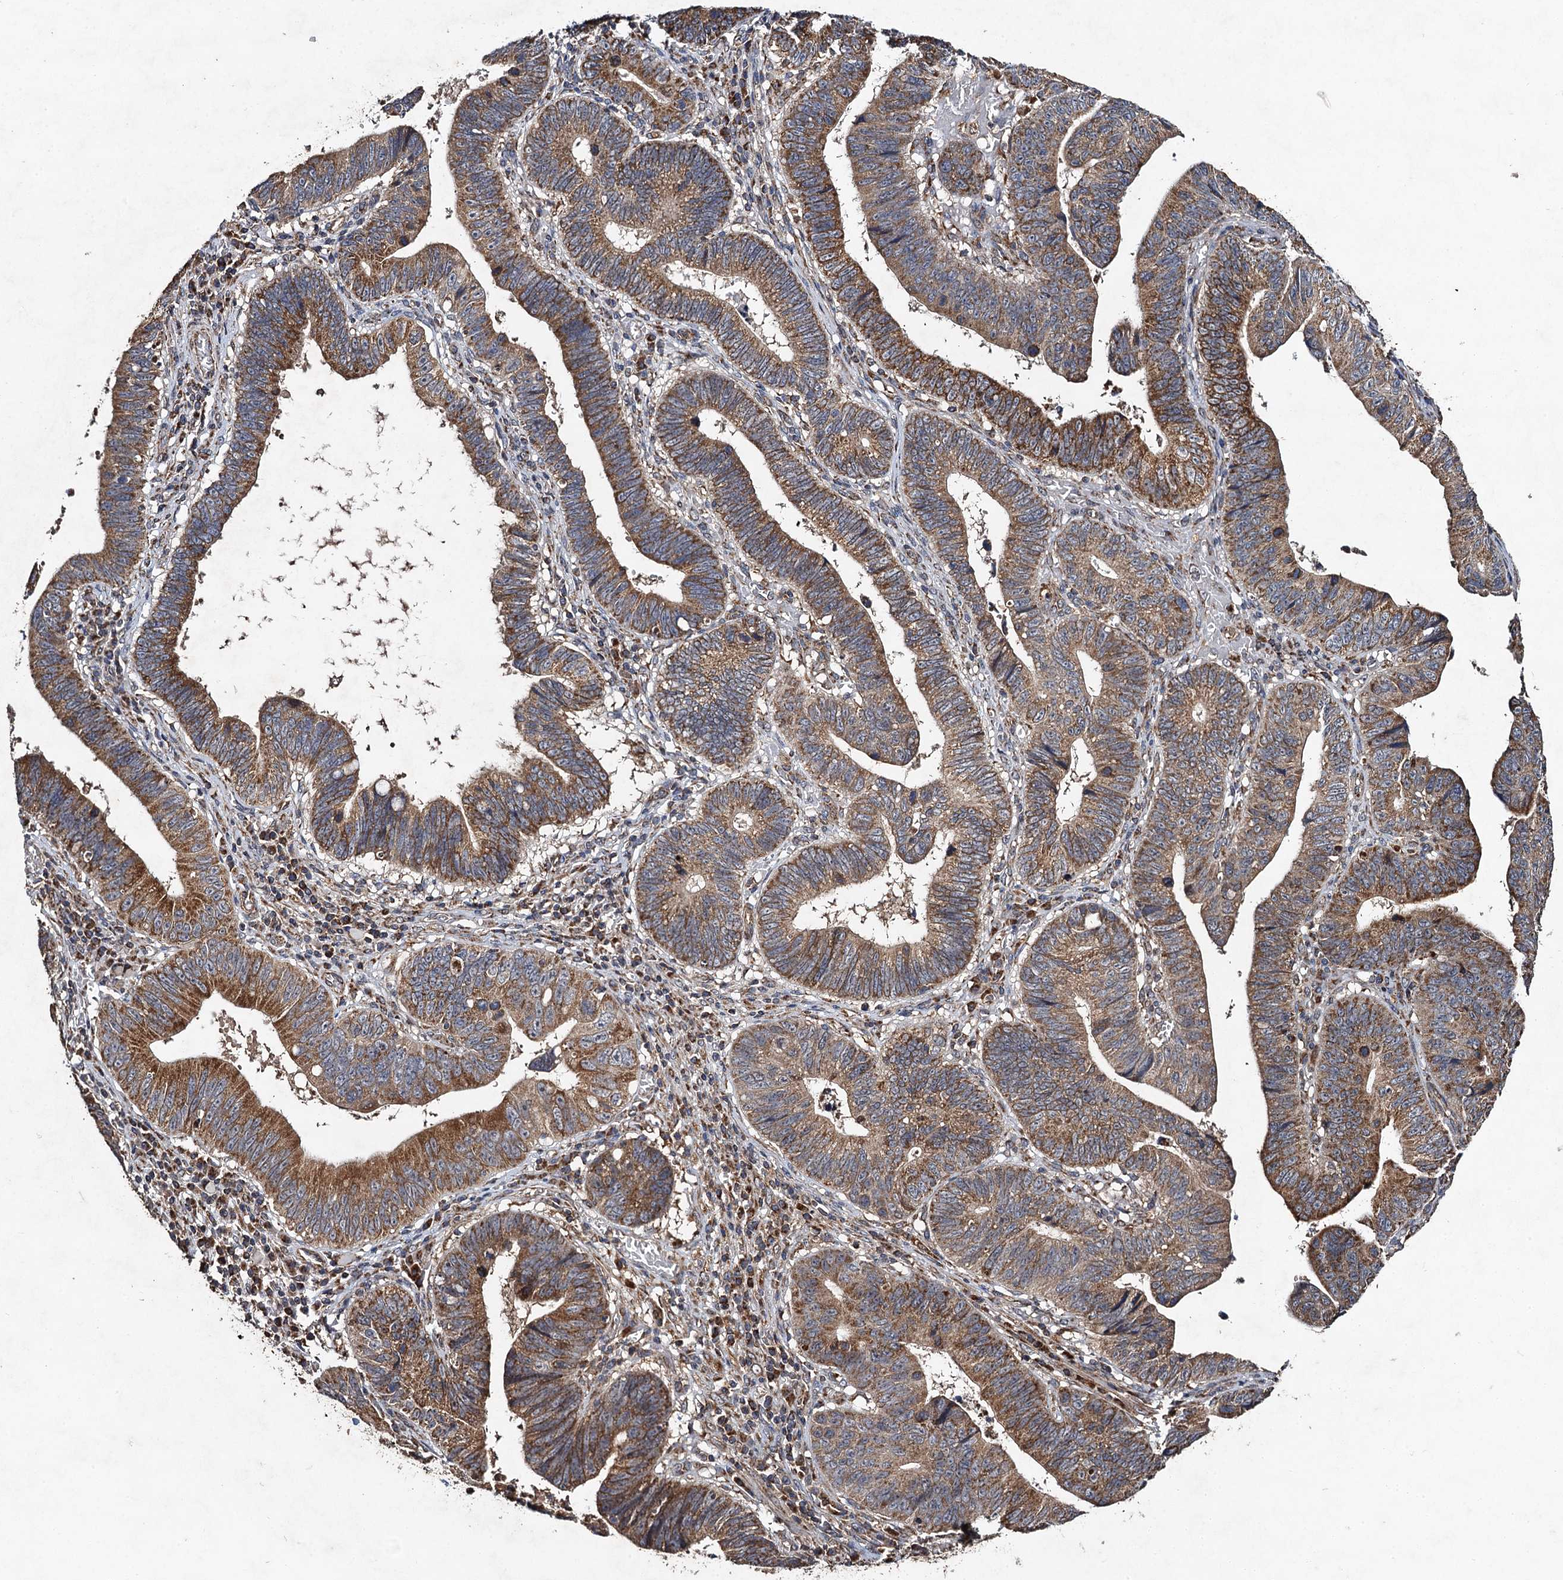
{"staining": {"intensity": "moderate", "quantity": ">75%", "location": "cytoplasmic/membranous"}, "tissue": "stomach cancer", "cell_type": "Tumor cells", "image_type": "cancer", "snomed": [{"axis": "morphology", "description": "Adenocarcinoma, NOS"}, {"axis": "topography", "description": "Stomach"}], "caption": "Protein positivity by immunohistochemistry demonstrates moderate cytoplasmic/membranous expression in approximately >75% of tumor cells in stomach cancer (adenocarcinoma).", "gene": "NDUFA13", "patient": {"sex": "male", "age": 59}}